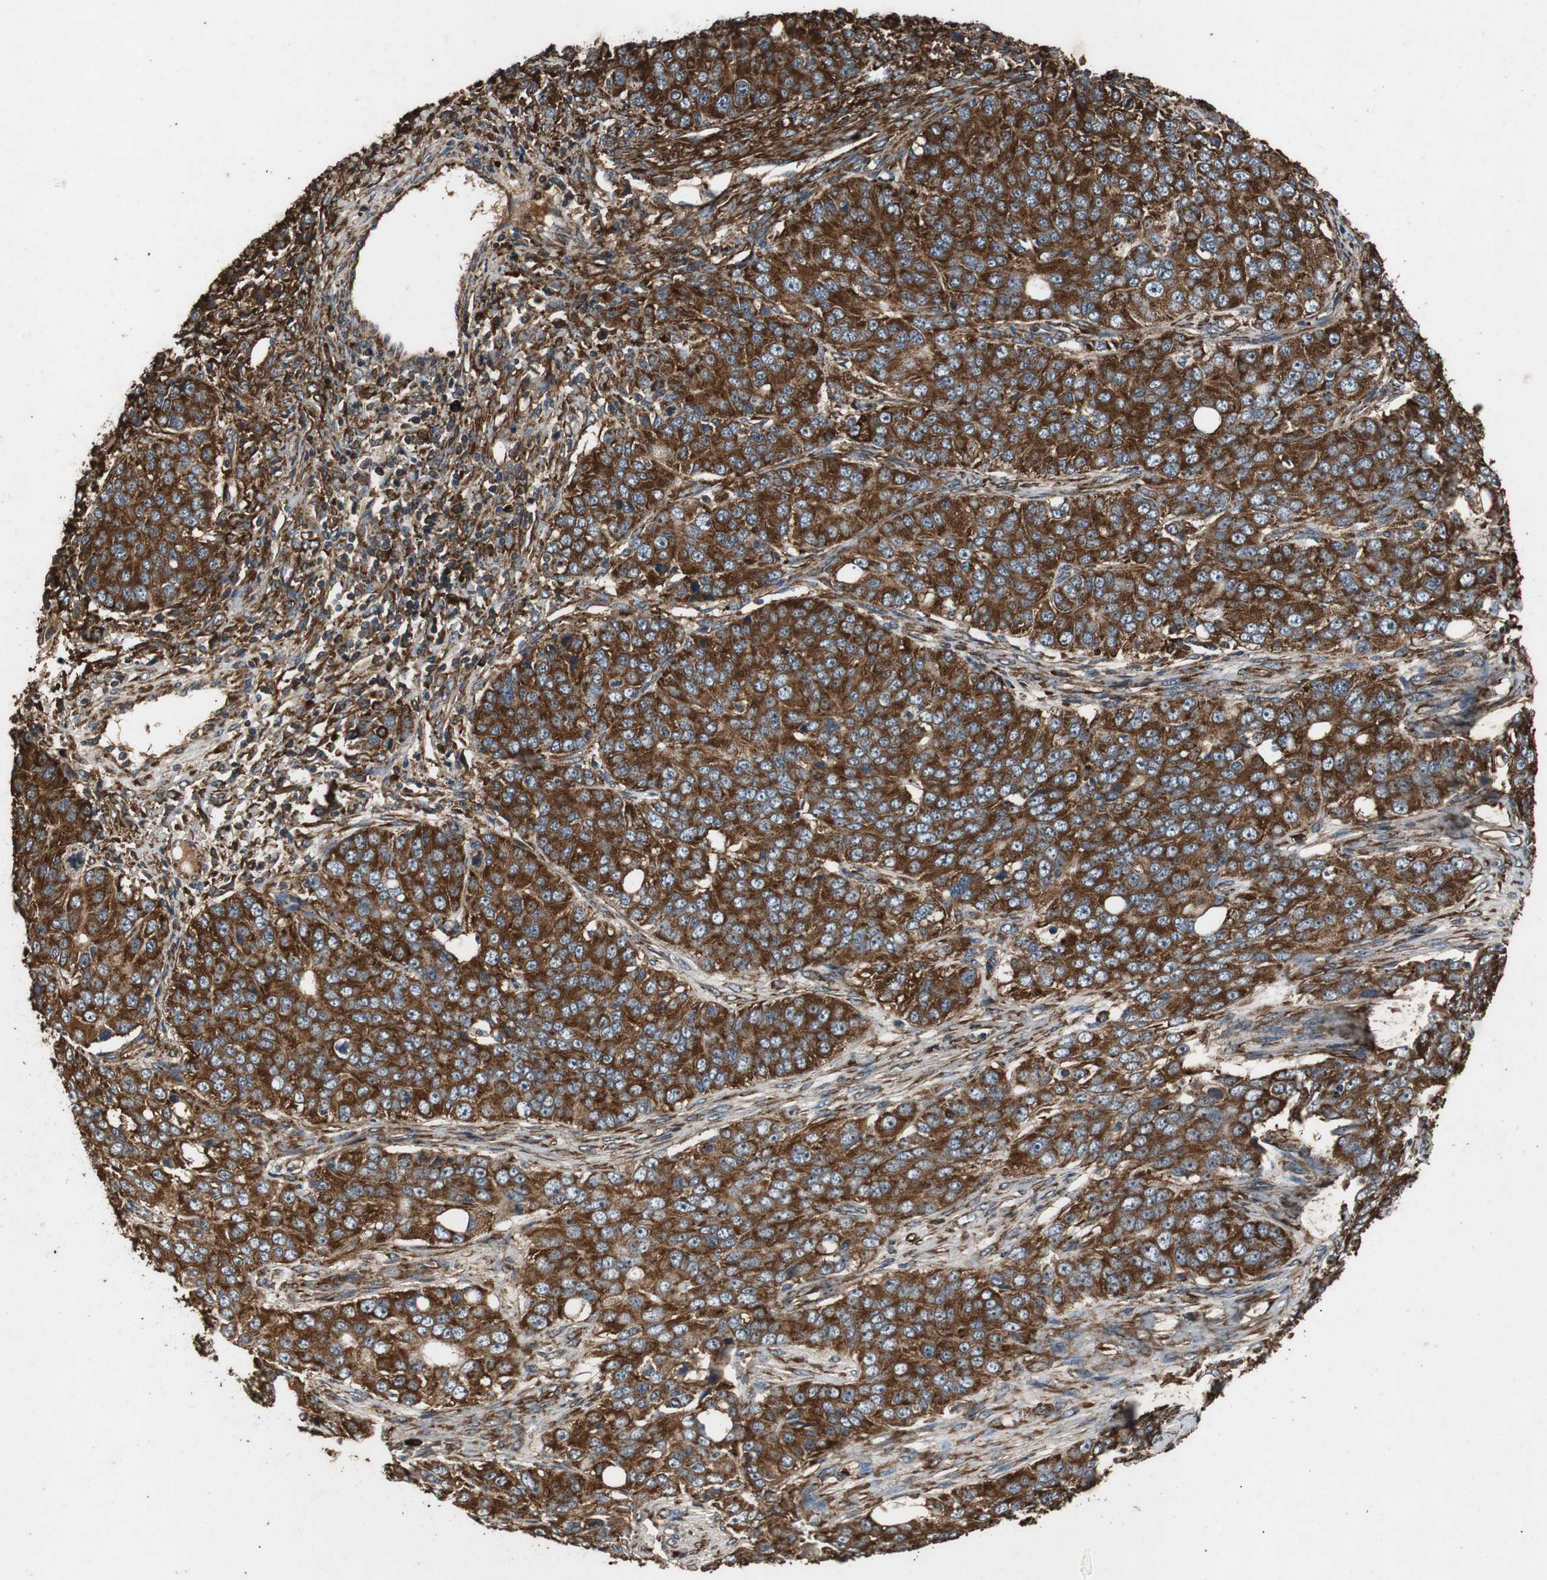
{"staining": {"intensity": "strong", "quantity": ">75%", "location": "cytoplasmic/membranous"}, "tissue": "ovarian cancer", "cell_type": "Tumor cells", "image_type": "cancer", "snomed": [{"axis": "morphology", "description": "Carcinoma, endometroid"}, {"axis": "topography", "description": "Ovary"}], "caption": "Immunohistochemistry (IHC) image of neoplastic tissue: human endometroid carcinoma (ovarian) stained using IHC displays high levels of strong protein expression localized specifically in the cytoplasmic/membranous of tumor cells, appearing as a cytoplasmic/membranous brown color.", "gene": "NAA10", "patient": {"sex": "female", "age": 51}}